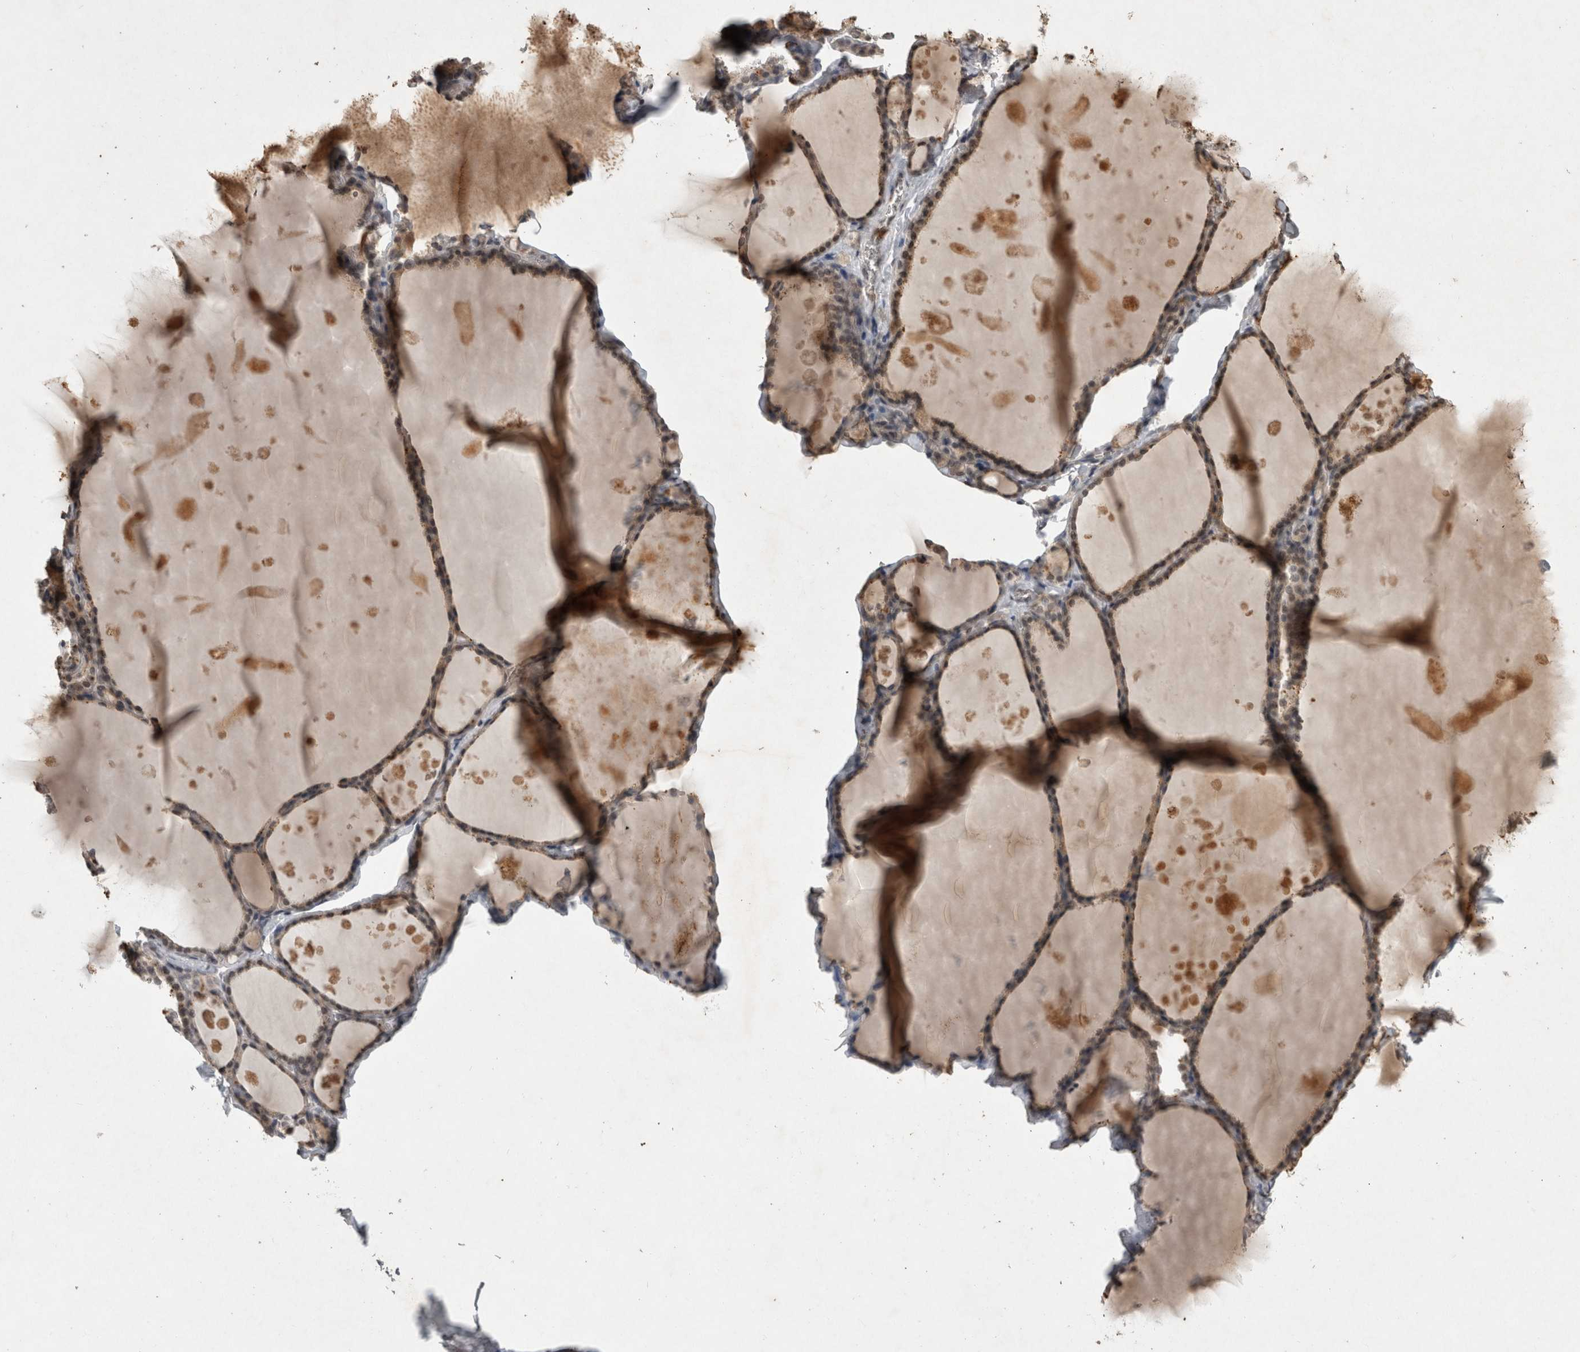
{"staining": {"intensity": "moderate", "quantity": ">75%", "location": "cytoplasmic/membranous,nuclear"}, "tissue": "thyroid gland", "cell_type": "Glandular cells", "image_type": "normal", "snomed": [{"axis": "morphology", "description": "Normal tissue, NOS"}, {"axis": "topography", "description": "Thyroid gland"}], "caption": "Human thyroid gland stained with a brown dye shows moderate cytoplasmic/membranous,nuclear positive staining in about >75% of glandular cells.", "gene": "HRK", "patient": {"sex": "male", "age": 56}}